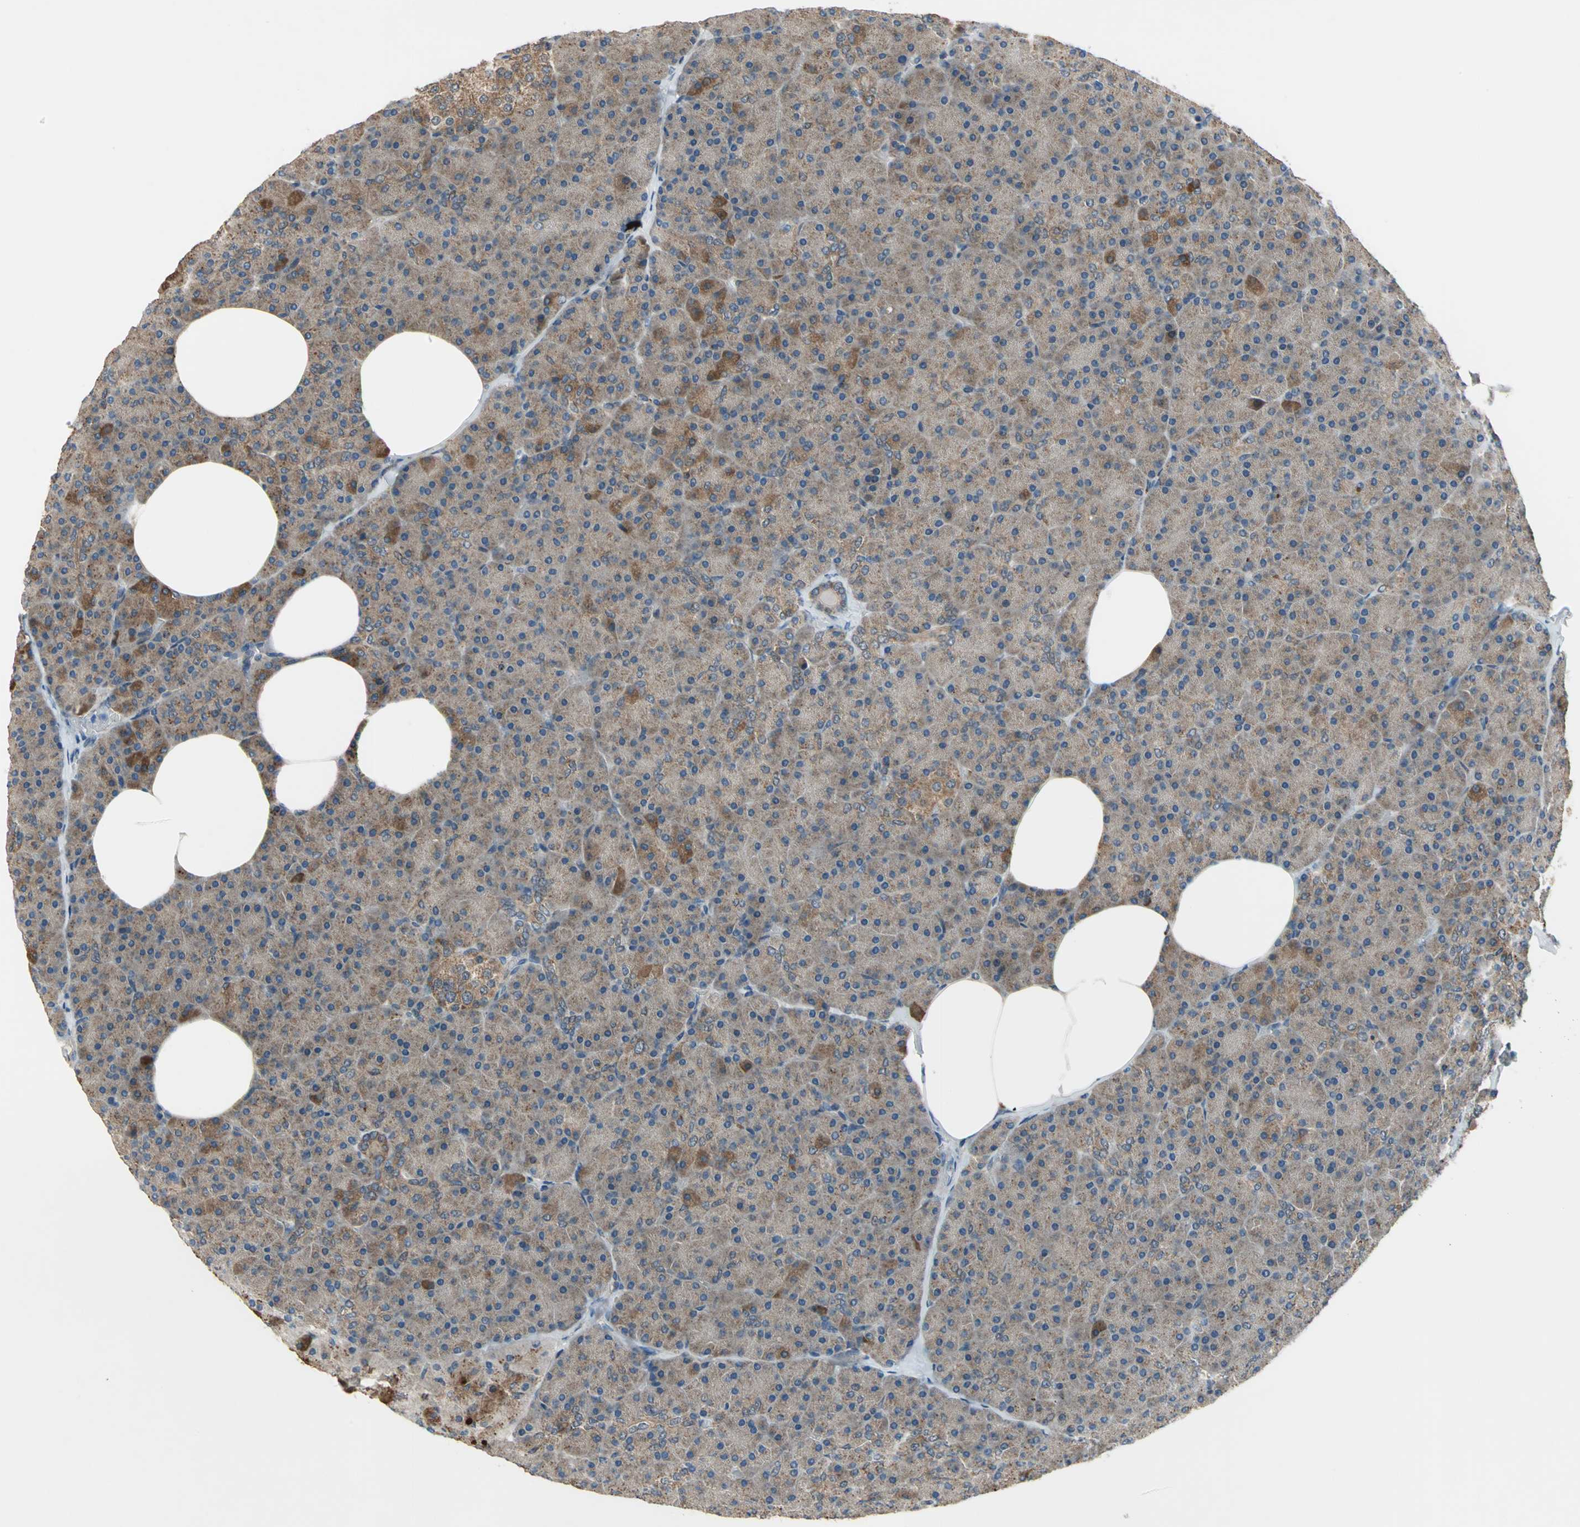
{"staining": {"intensity": "moderate", "quantity": ">75%", "location": "cytoplasmic/membranous"}, "tissue": "pancreas", "cell_type": "Exocrine glandular cells", "image_type": "normal", "snomed": [{"axis": "morphology", "description": "Normal tissue, NOS"}, {"axis": "topography", "description": "Pancreas"}], "caption": "Moderate cytoplasmic/membranous staining for a protein is identified in approximately >75% of exocrine glandular cells of normal pancreas using IHC.", "gene": "TRAK1", "patient": {"sex": "female", "age": 35}}